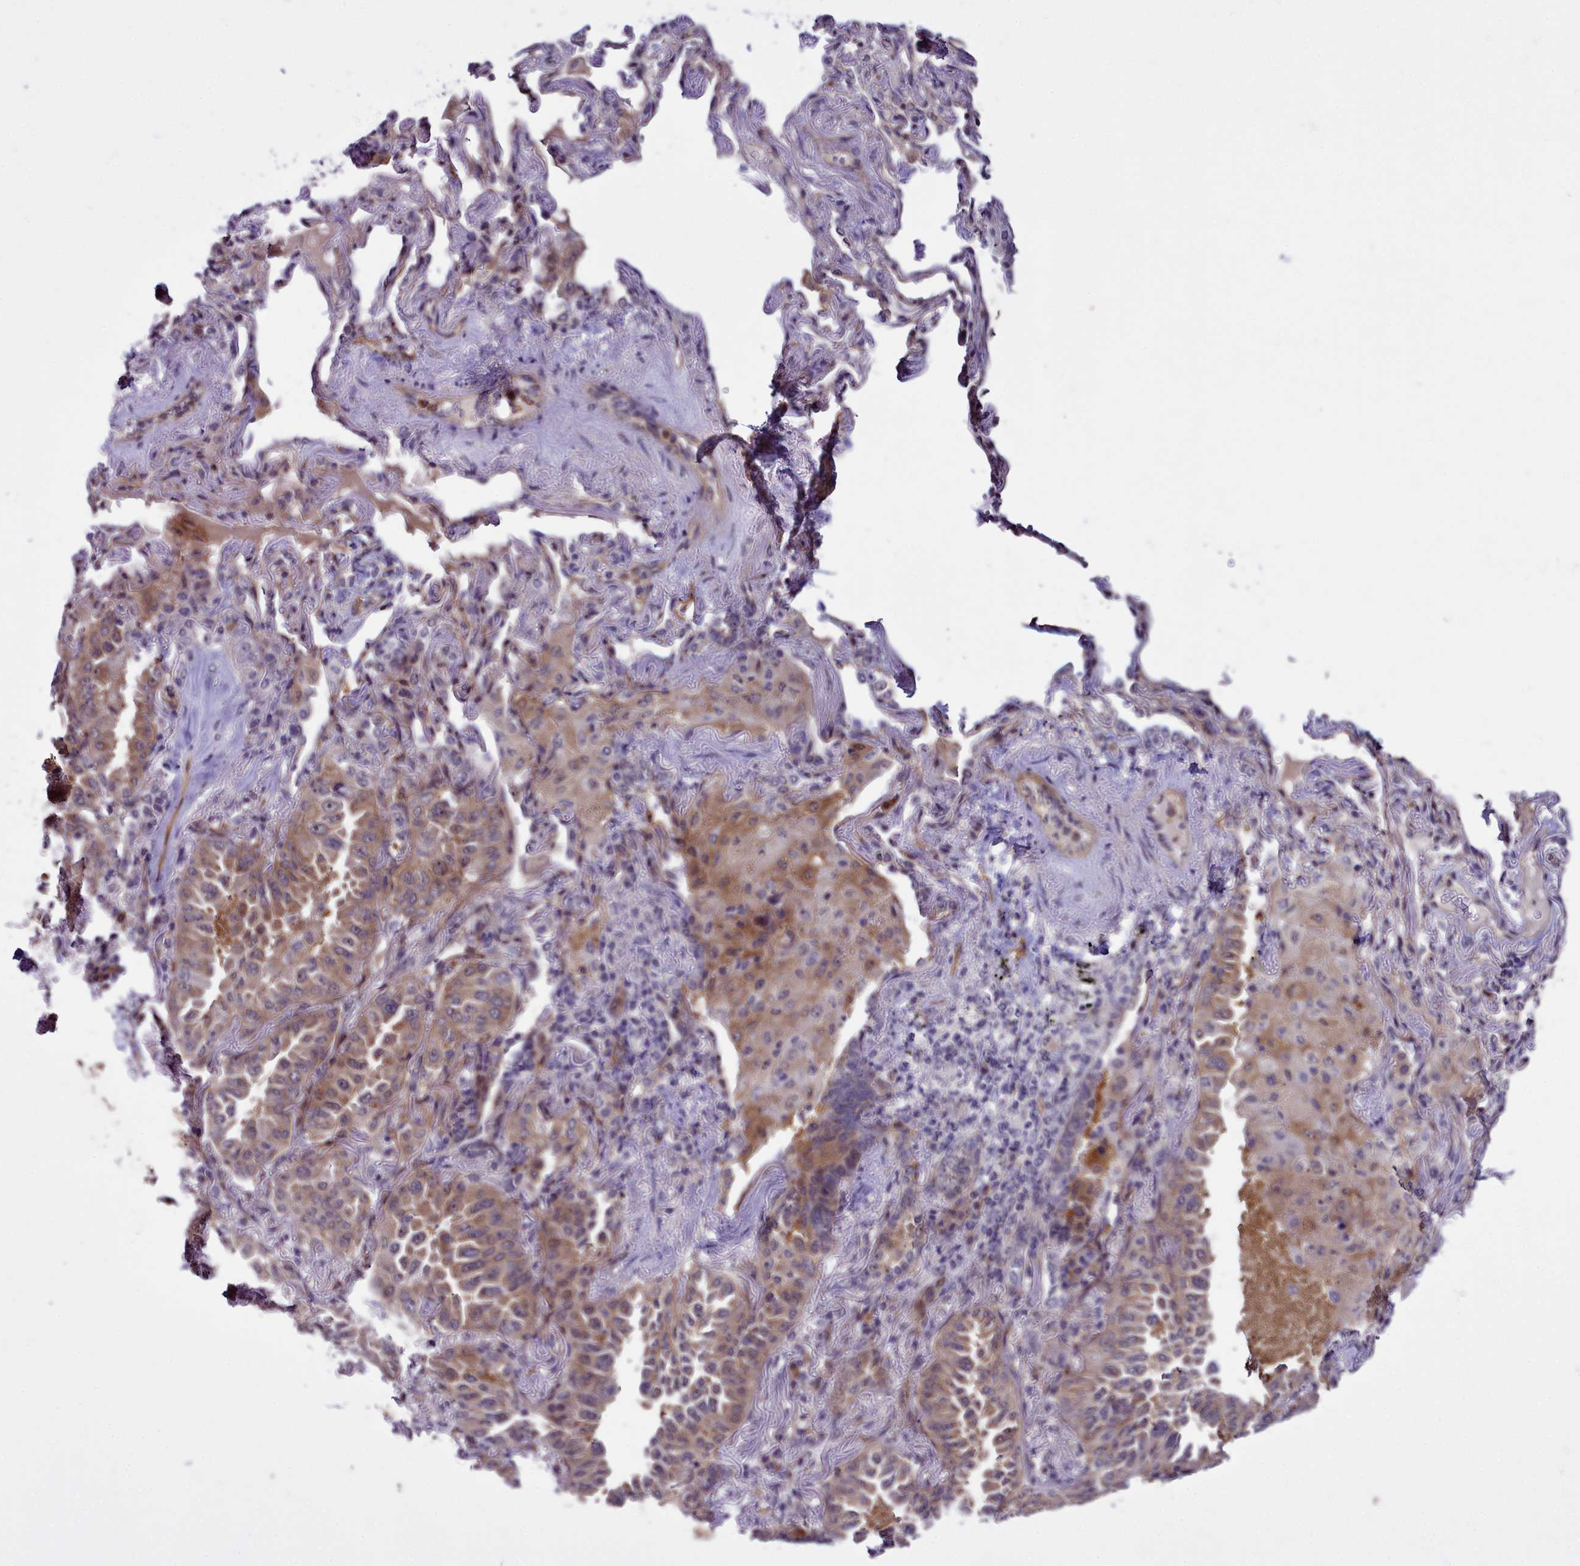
{"staining": {"intensity": "moderate", "quantity": ">75%", "location": "cytoplasmic/membranous"}, "tissue": "lung cancer", "cell_type": "Tumor cells", "image_type": "cancer", "snomed": [{"axis": "morphology", "description": "Adenocarcinoma, NOS"}, {"axis": "topography", "description": "Lung"}], "caption": "Approximately >75% of tumor cells in adenocarcinoma (lung) display moderate cytoplasmic/membranous protein positivity as visualized by brown immunohistochemical staining.", "gene": "BCAR1", "patient": {"sex": "female", "age": 69}}